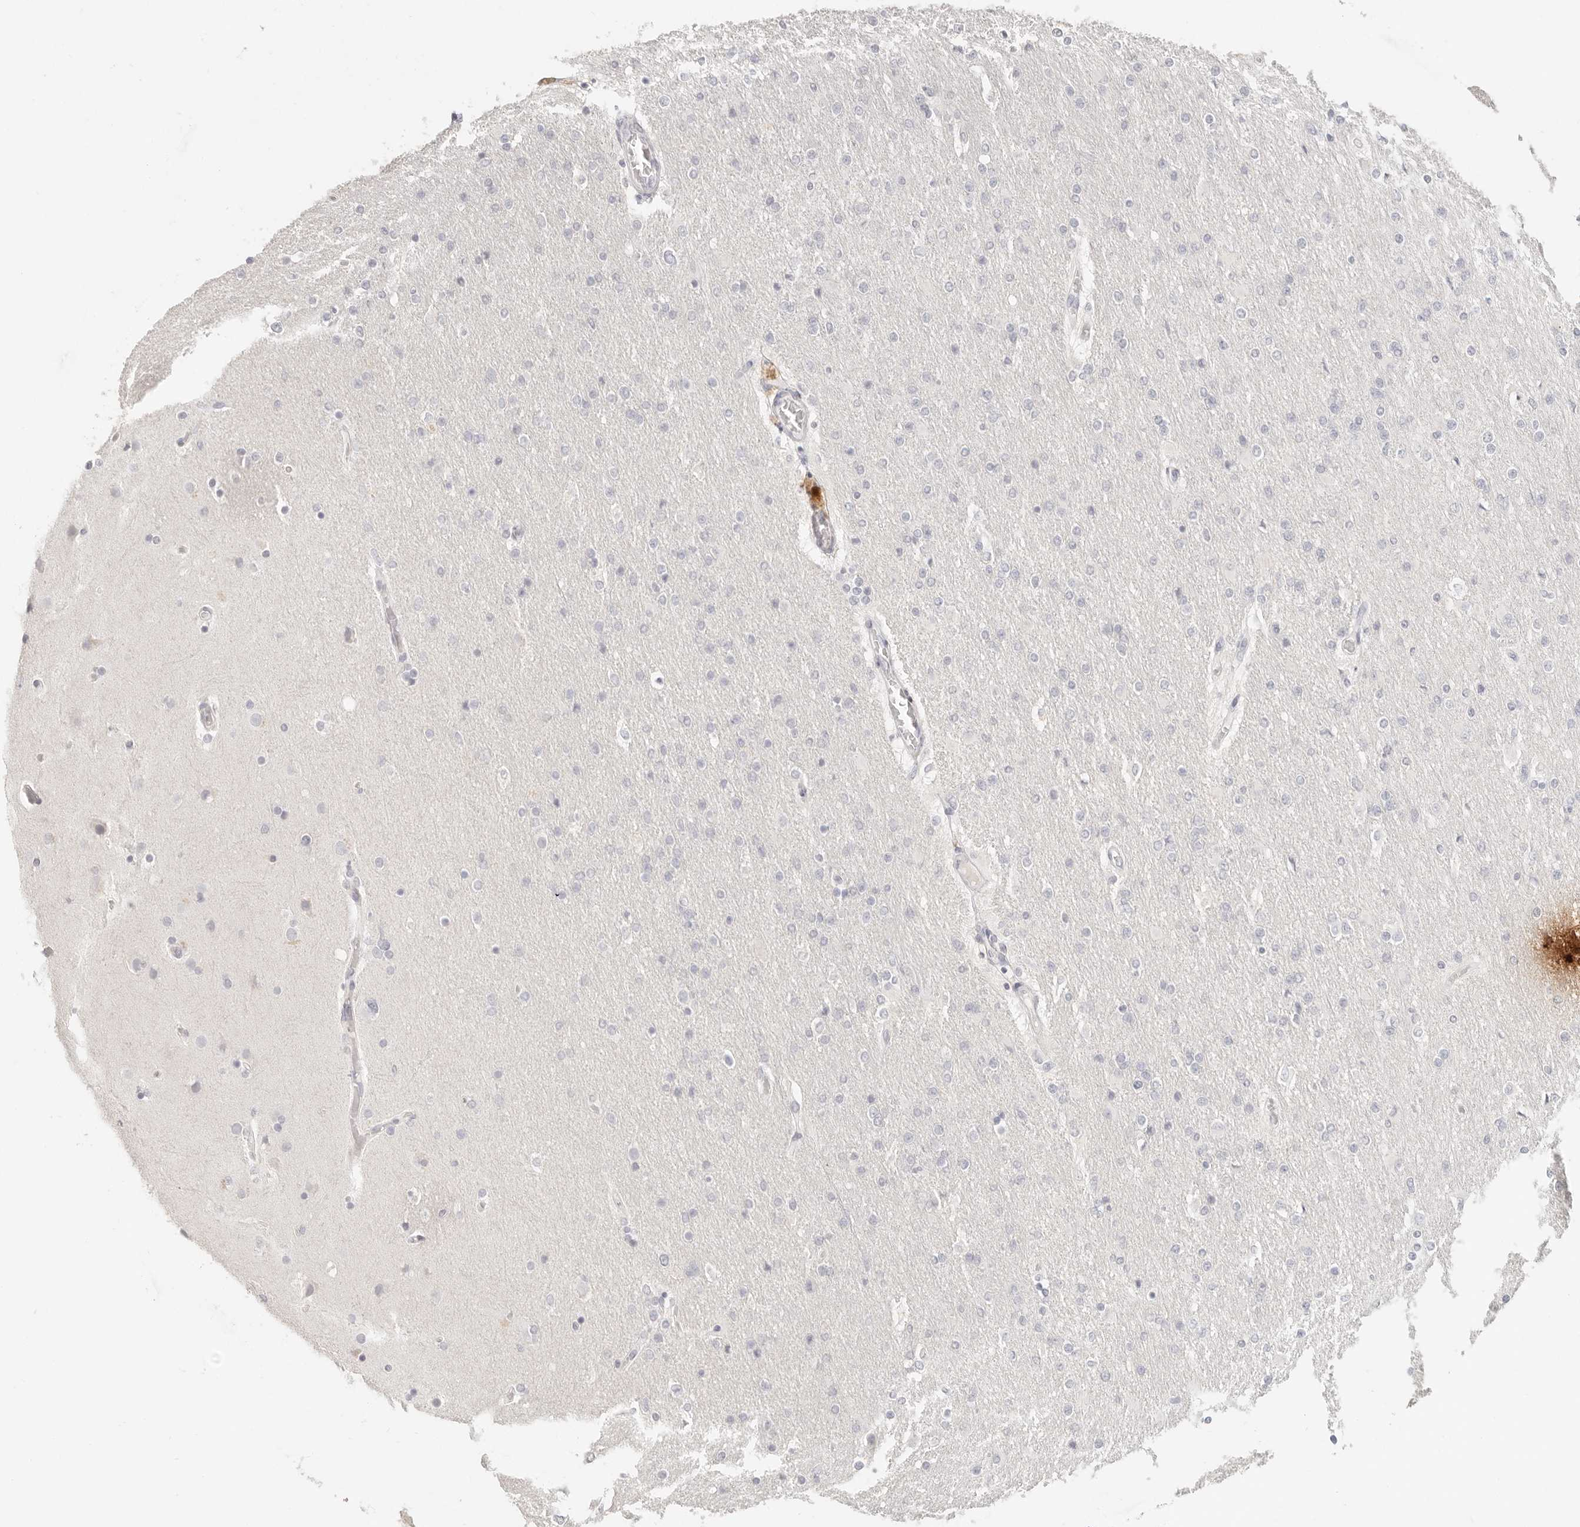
{"staining": {"intensity": "negative", "quantity": "none", "location": "none"}, "tissue": "glioma", "cell_type": "Tumor cells", "image_type": "cancer", "snomed": [{"axis": "morphology", "description": "Glioma, malignant, High grade"}, {"axis": "topography", "description": "Cerebral cortex"}], "caption": "A high-resolution image shows immunohistochemistry (IHC) staining of glioma, which exhibits no significant staining in tumor cells.", "gene": "EPCAM", "patient": {"sex": "female", "age": 36}}